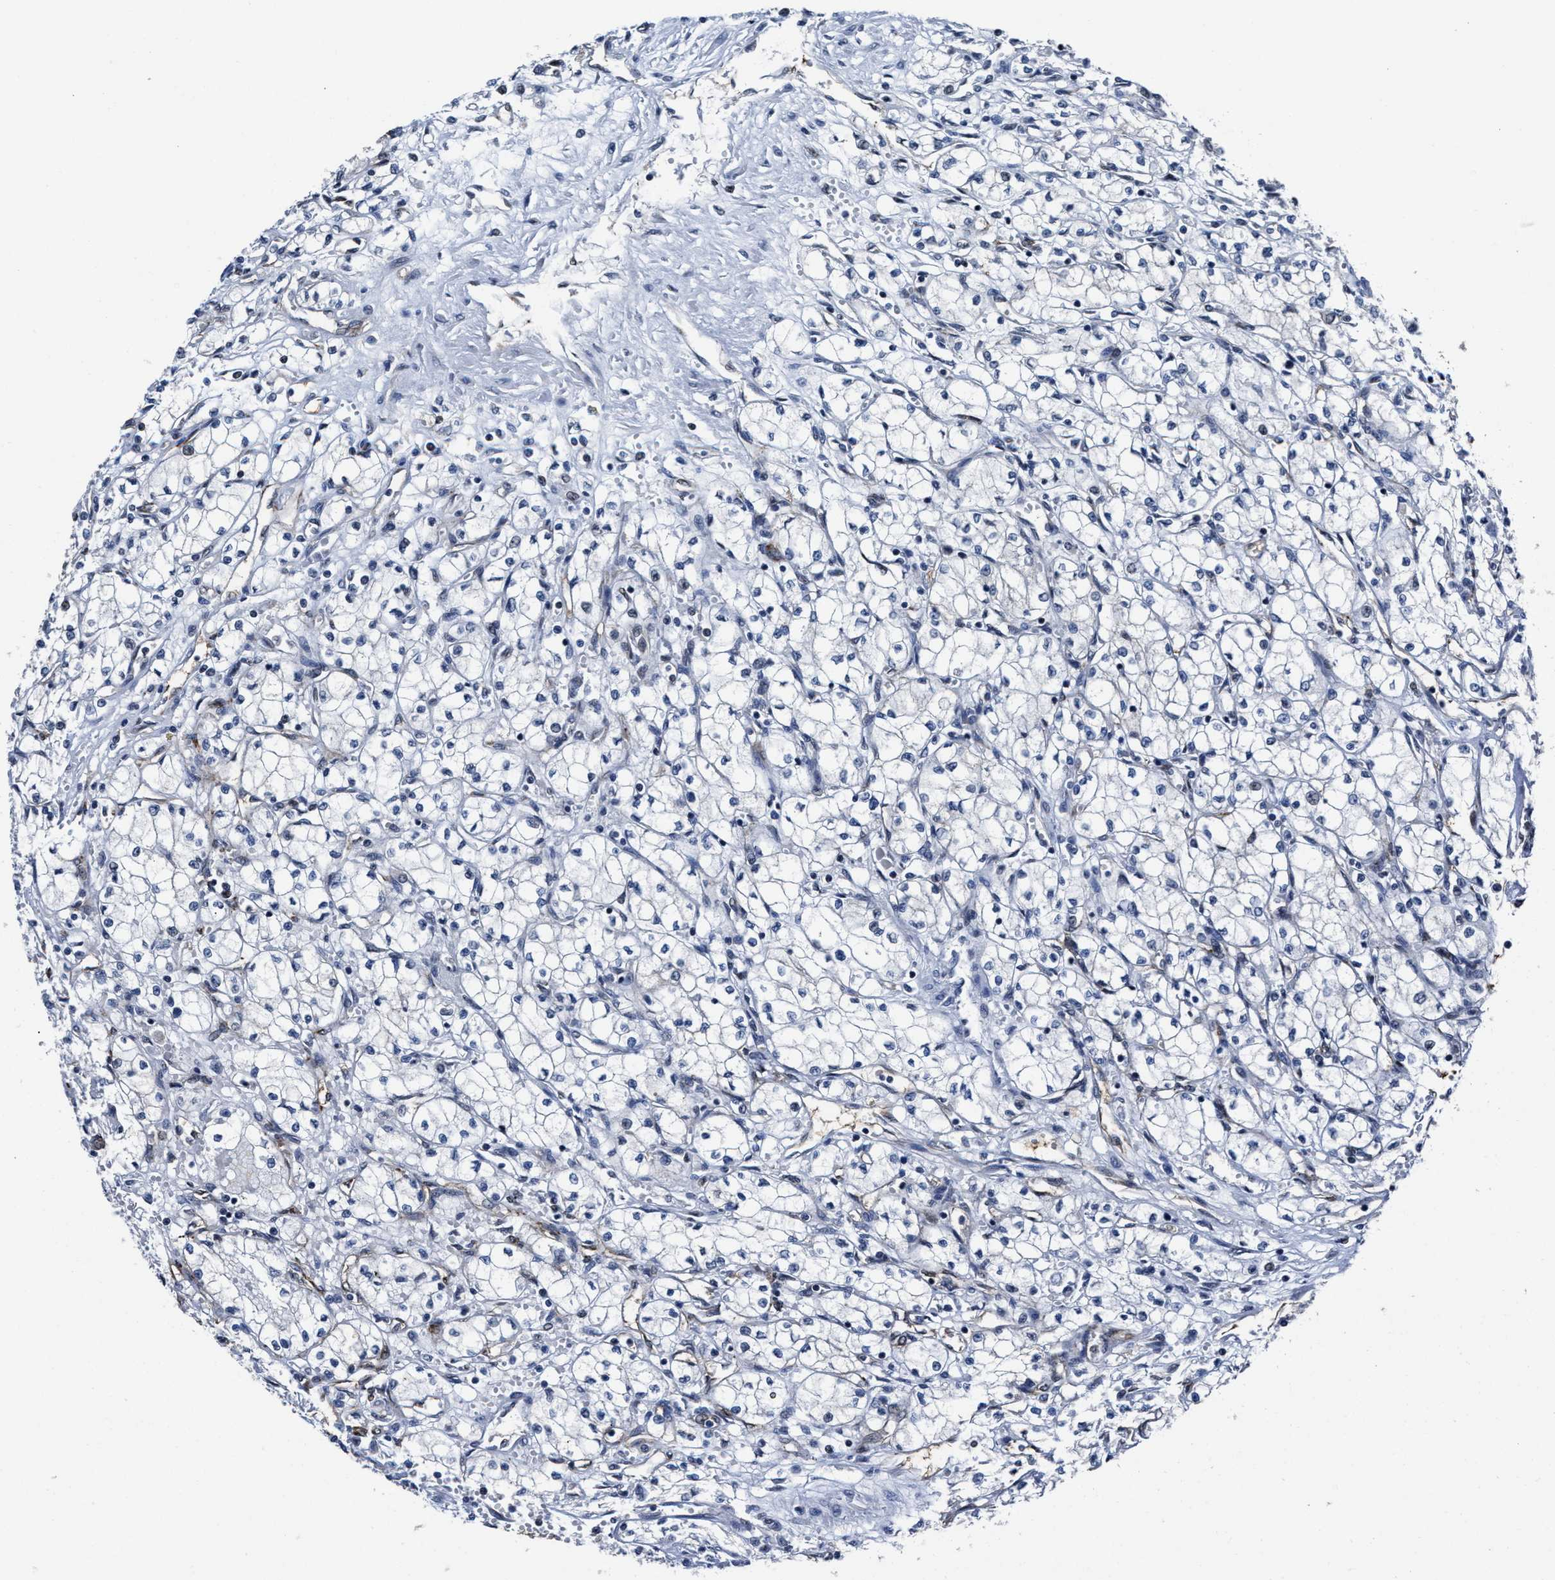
{"staining": {"intensity": "negative", "quantity": "none", "location": "none"}, "tissue": "renal cancer", "cell_type": "Tumor cells", "image_type": "cancer", "snomed": [{"axis": "morphology", "description": "Normal tissue, NOS"}, {"axis": "morphology", "description": "Adenocarcinoma, NOS"}, {"axis": "topography", "description": "Kidney"}], "caption": "Human renal cancer stained for a protein using IHC demonstrates no staining in tumor cells.", "gene": "MARCKSL1", "patient": {"sex": "male", "age": 59}}